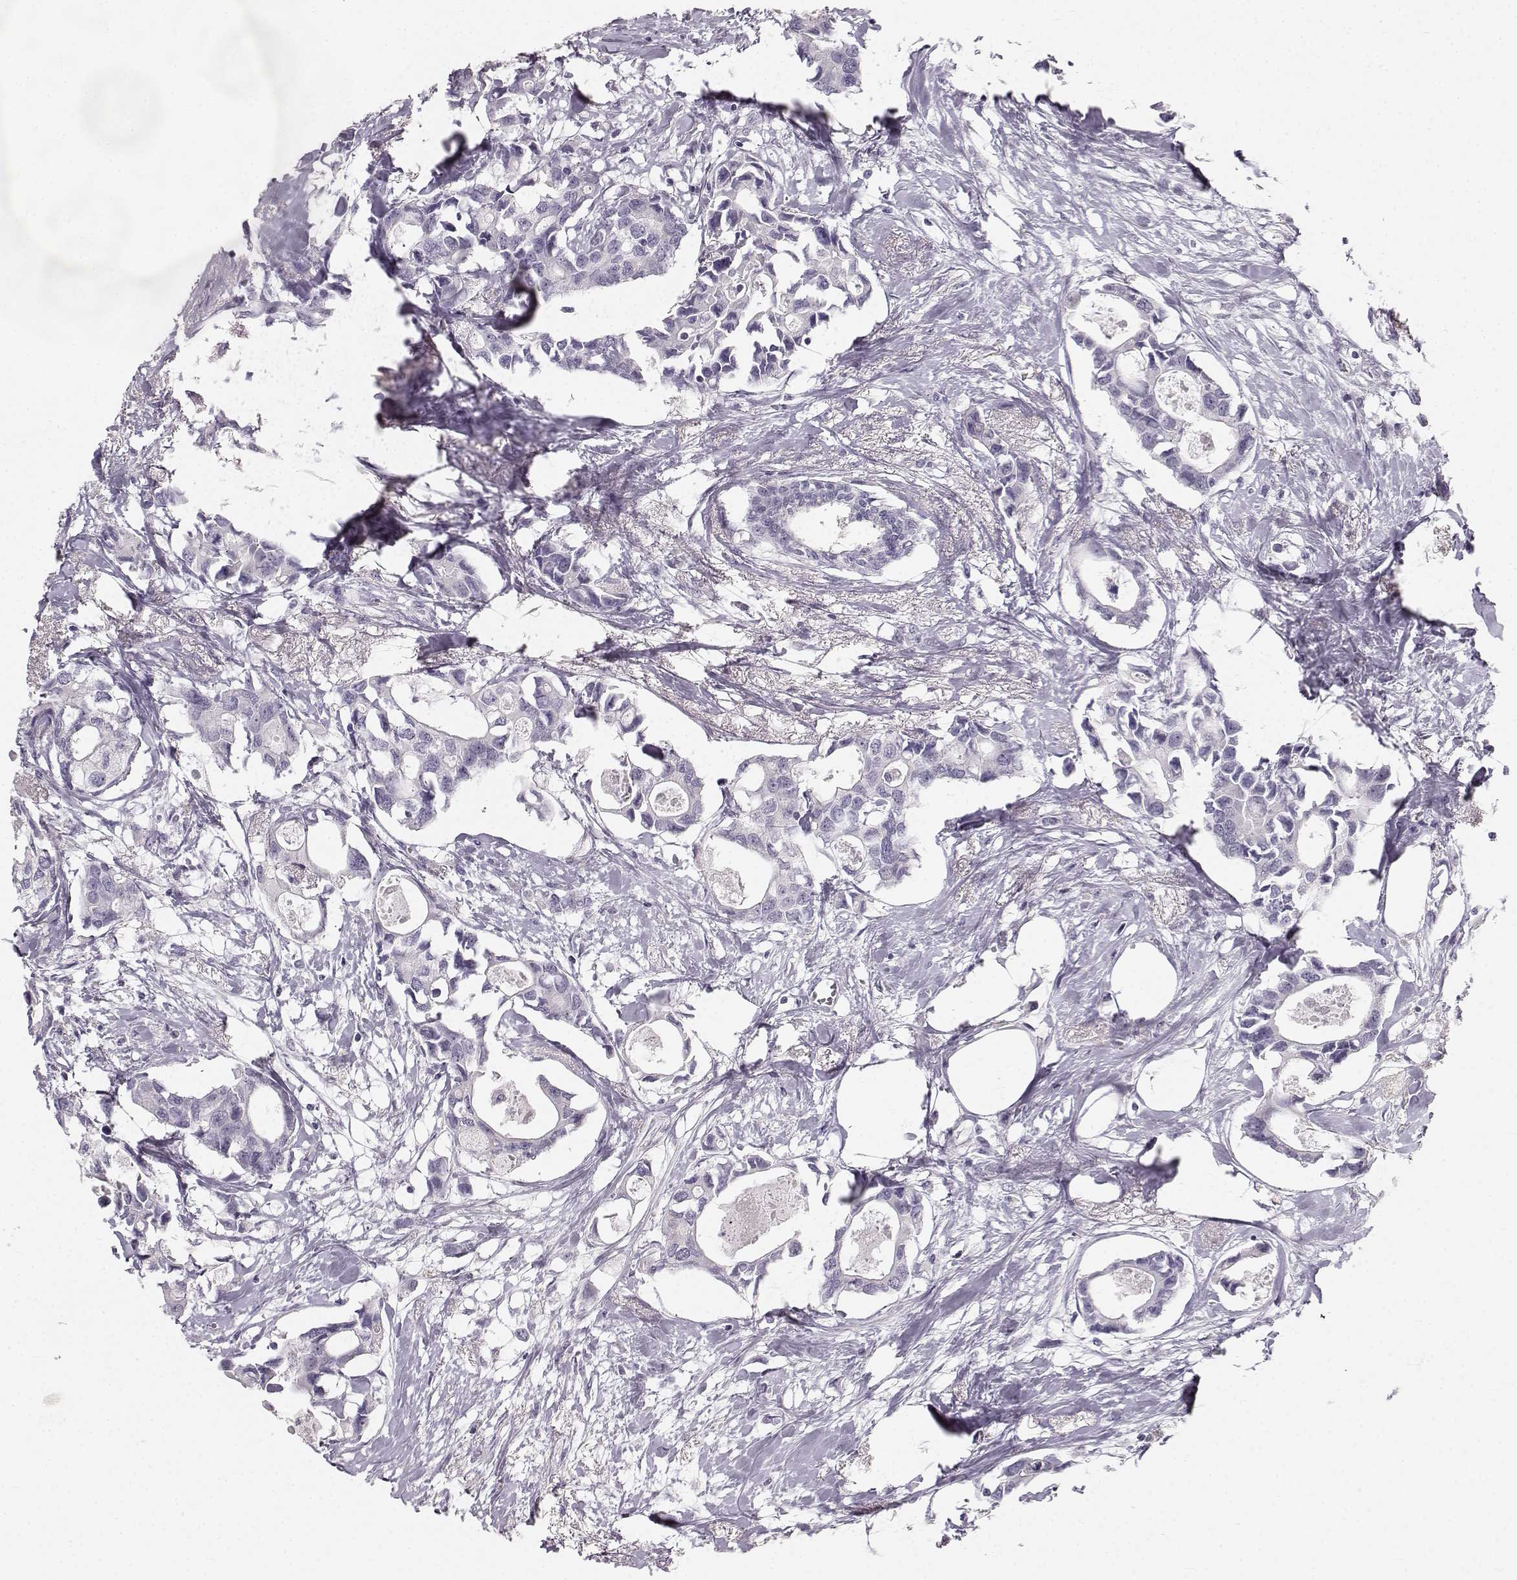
{"staining": {"intensity": "negative", "quantity": "none", "location": "none"}, "tissue": "breast cancer", "cell_type": "Tumor cells", "image_type": "cancer", "snomed": [{"axis": "morphology", "description": "Duct carcinoma"}, {"axis": "topography", "description": "Breast"}], "caption": "Micrograph shows no significant protein staining in tumor cells of breast infiltrating ductal carcinoma.", "gene": "OIP5", "patient": {"sex": "female", "age": 83}}